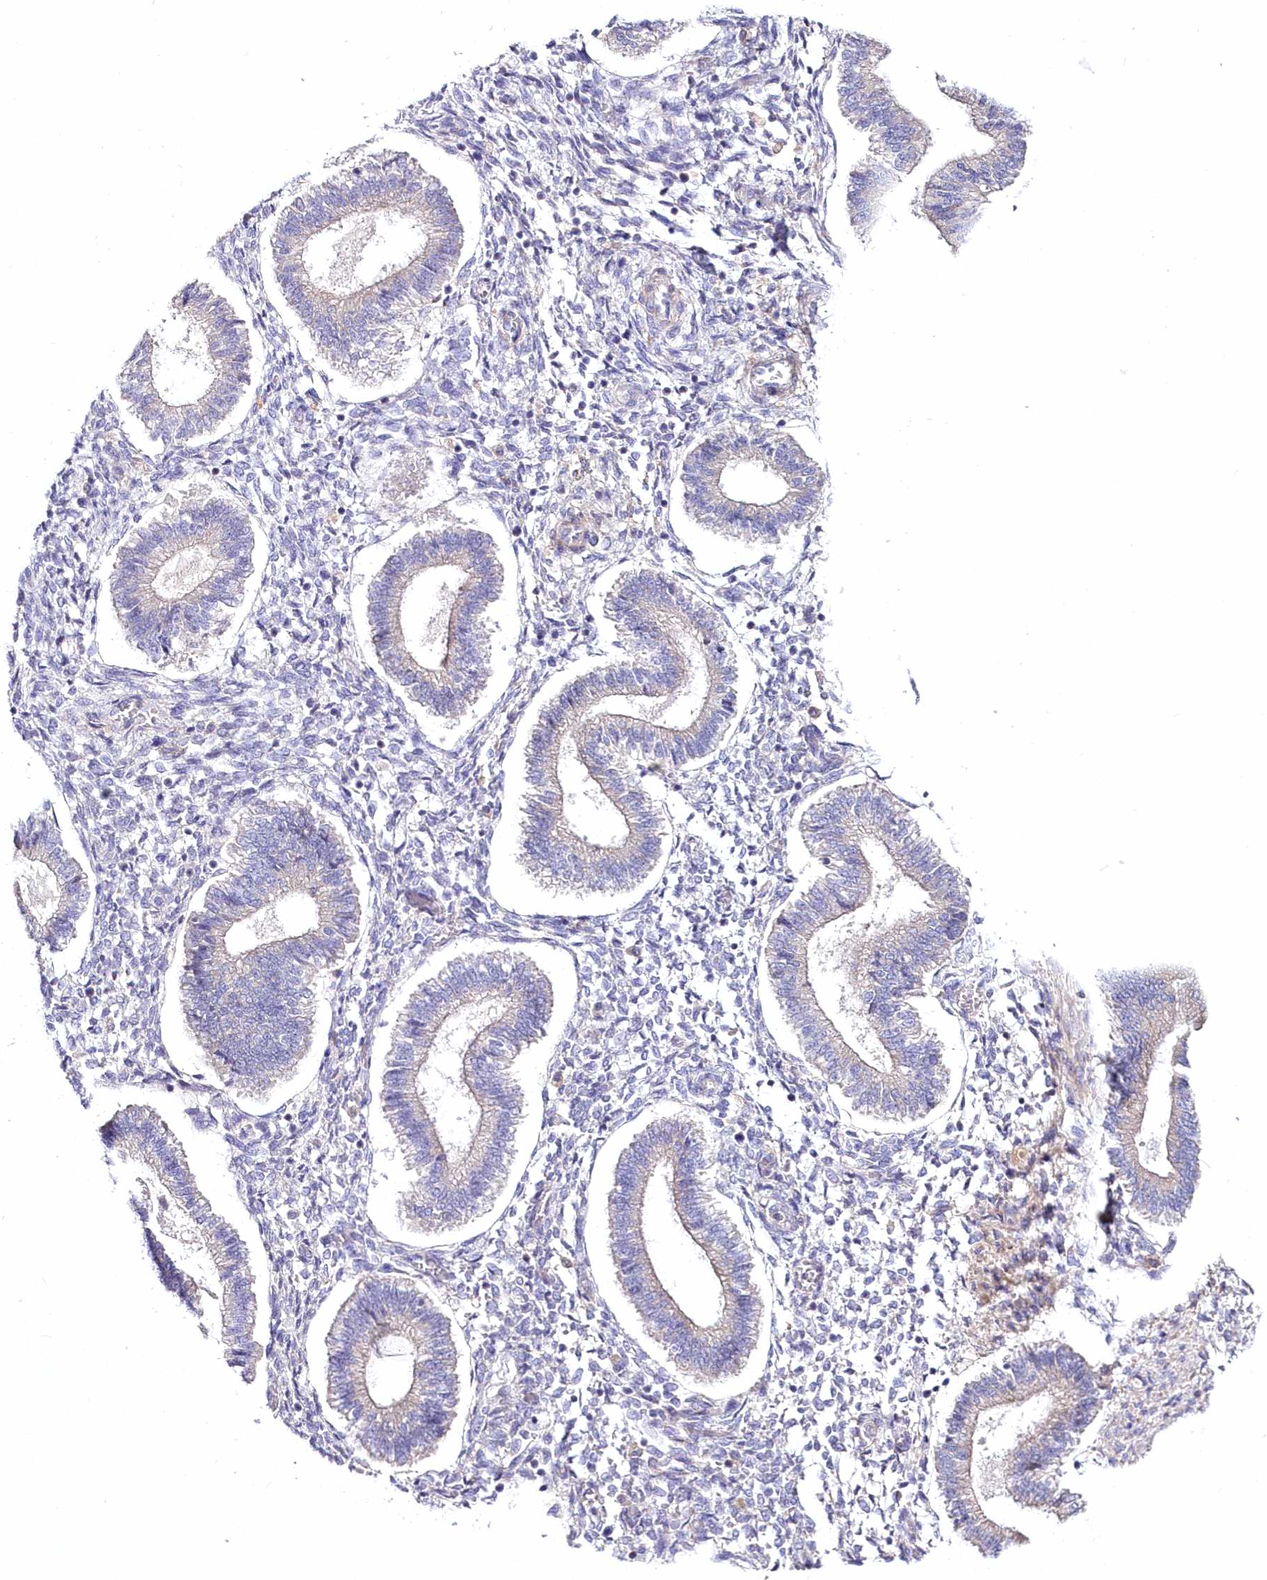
{"staining": {"intensity": "negative", "quantity": "none", "location": "none"}, "tissue": "endometrium", "cell_type": "Cells in endometrial stroma", "image_type": "normal", "snomed": [{"axis": "morphology", "description": "Normal tissue, NOS"}, {"axis": "topography", "description": "Endometrium"}], "caption": "This is an IHC histopathology image of unremarkable endometrium. There is no staining in cells in endometrial stroma.", "gene": "ARFGEF3", "patient": {"sex": "female", "age": 25}}